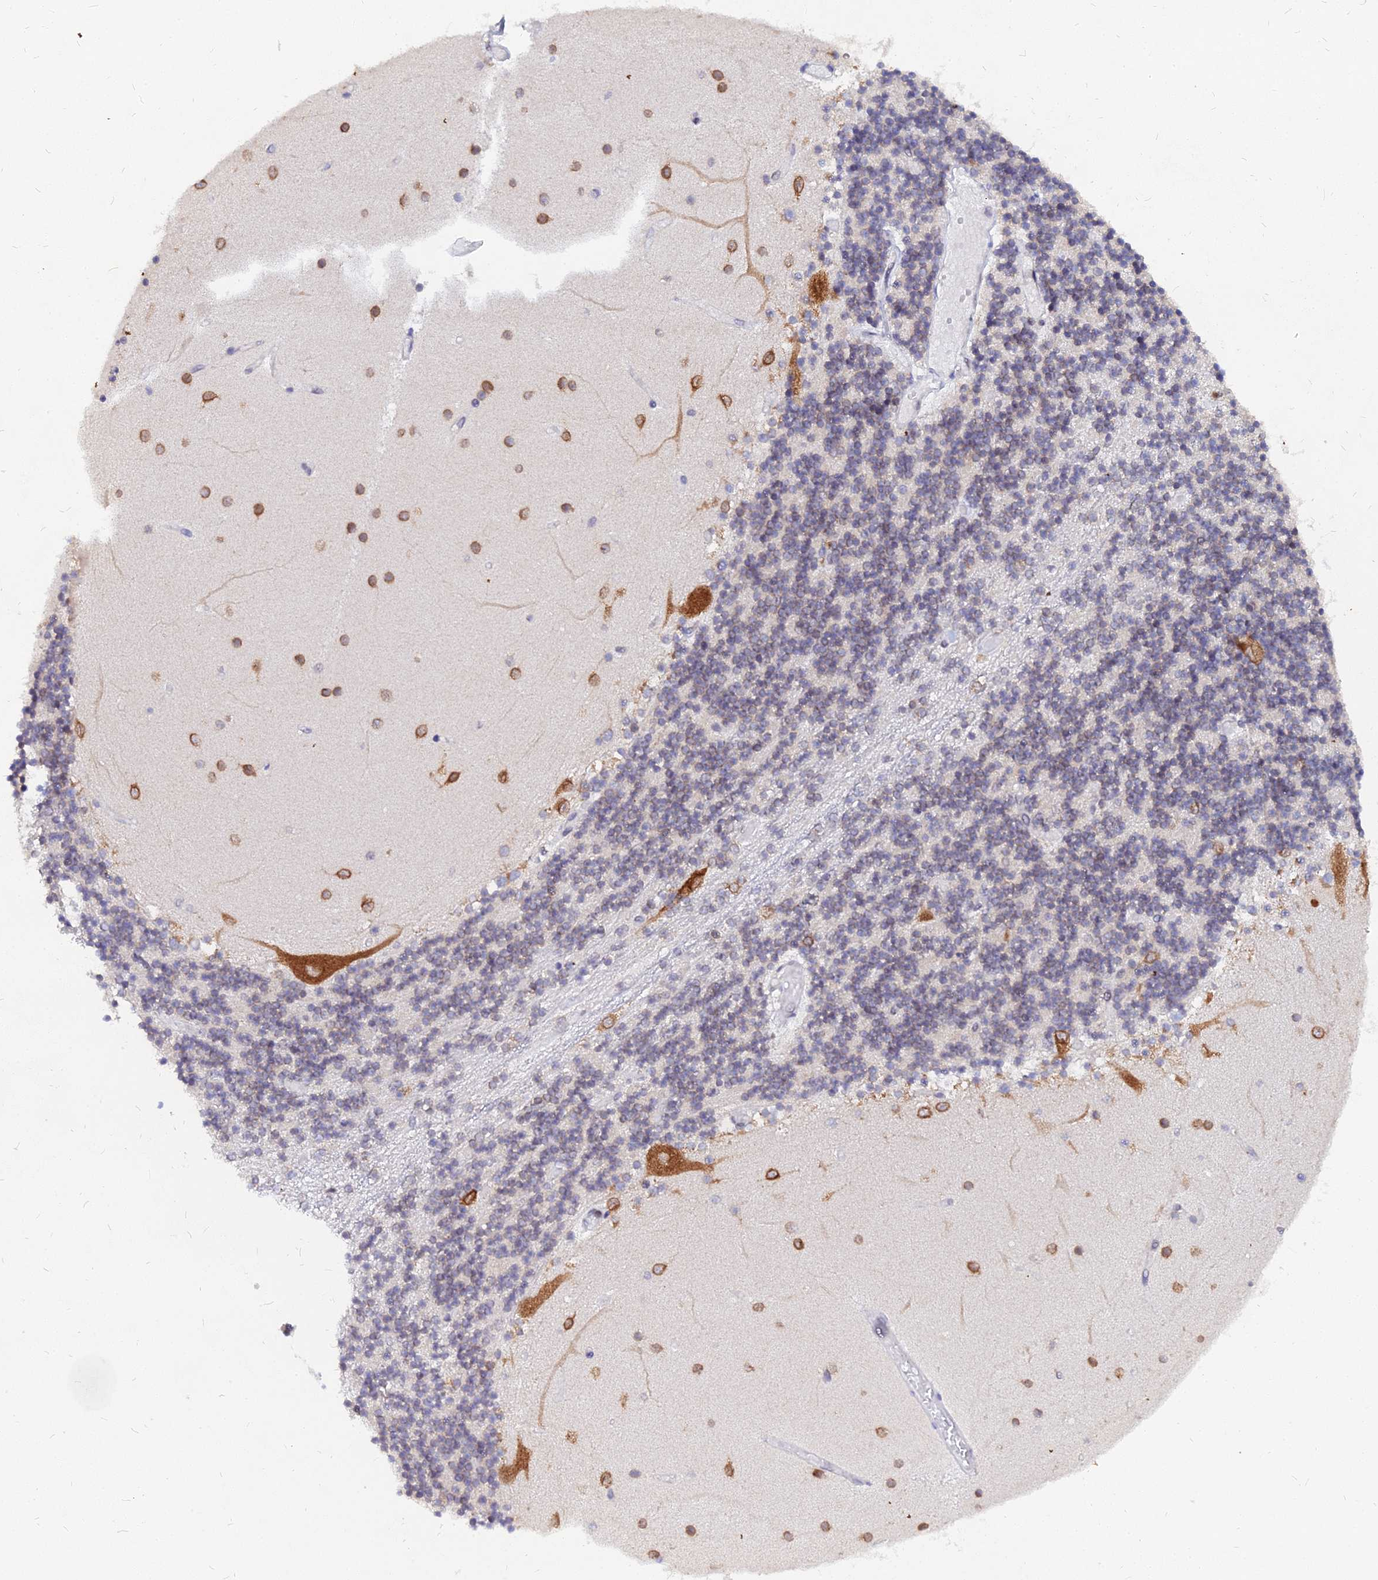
{"staining": {"intensity": "weak", "quantity": "<25%", "location": "cytoplasmic/membranous"}, "tissue": "cerebellum", "cell_type": "Cells in granular layer", "image_type": "normal", "snomed": [{"axis": "morphology", "description": "Normal tissue, NOS"}, {"axis": "topography", "description": "Cerebellum"}], "caption": "Immunohistochemical staining of unremarkable cerebellum reveals no significant expression in cells in granular layer.", "gene": "RNF121", "patient": {"sex": "female", "age": 28}}